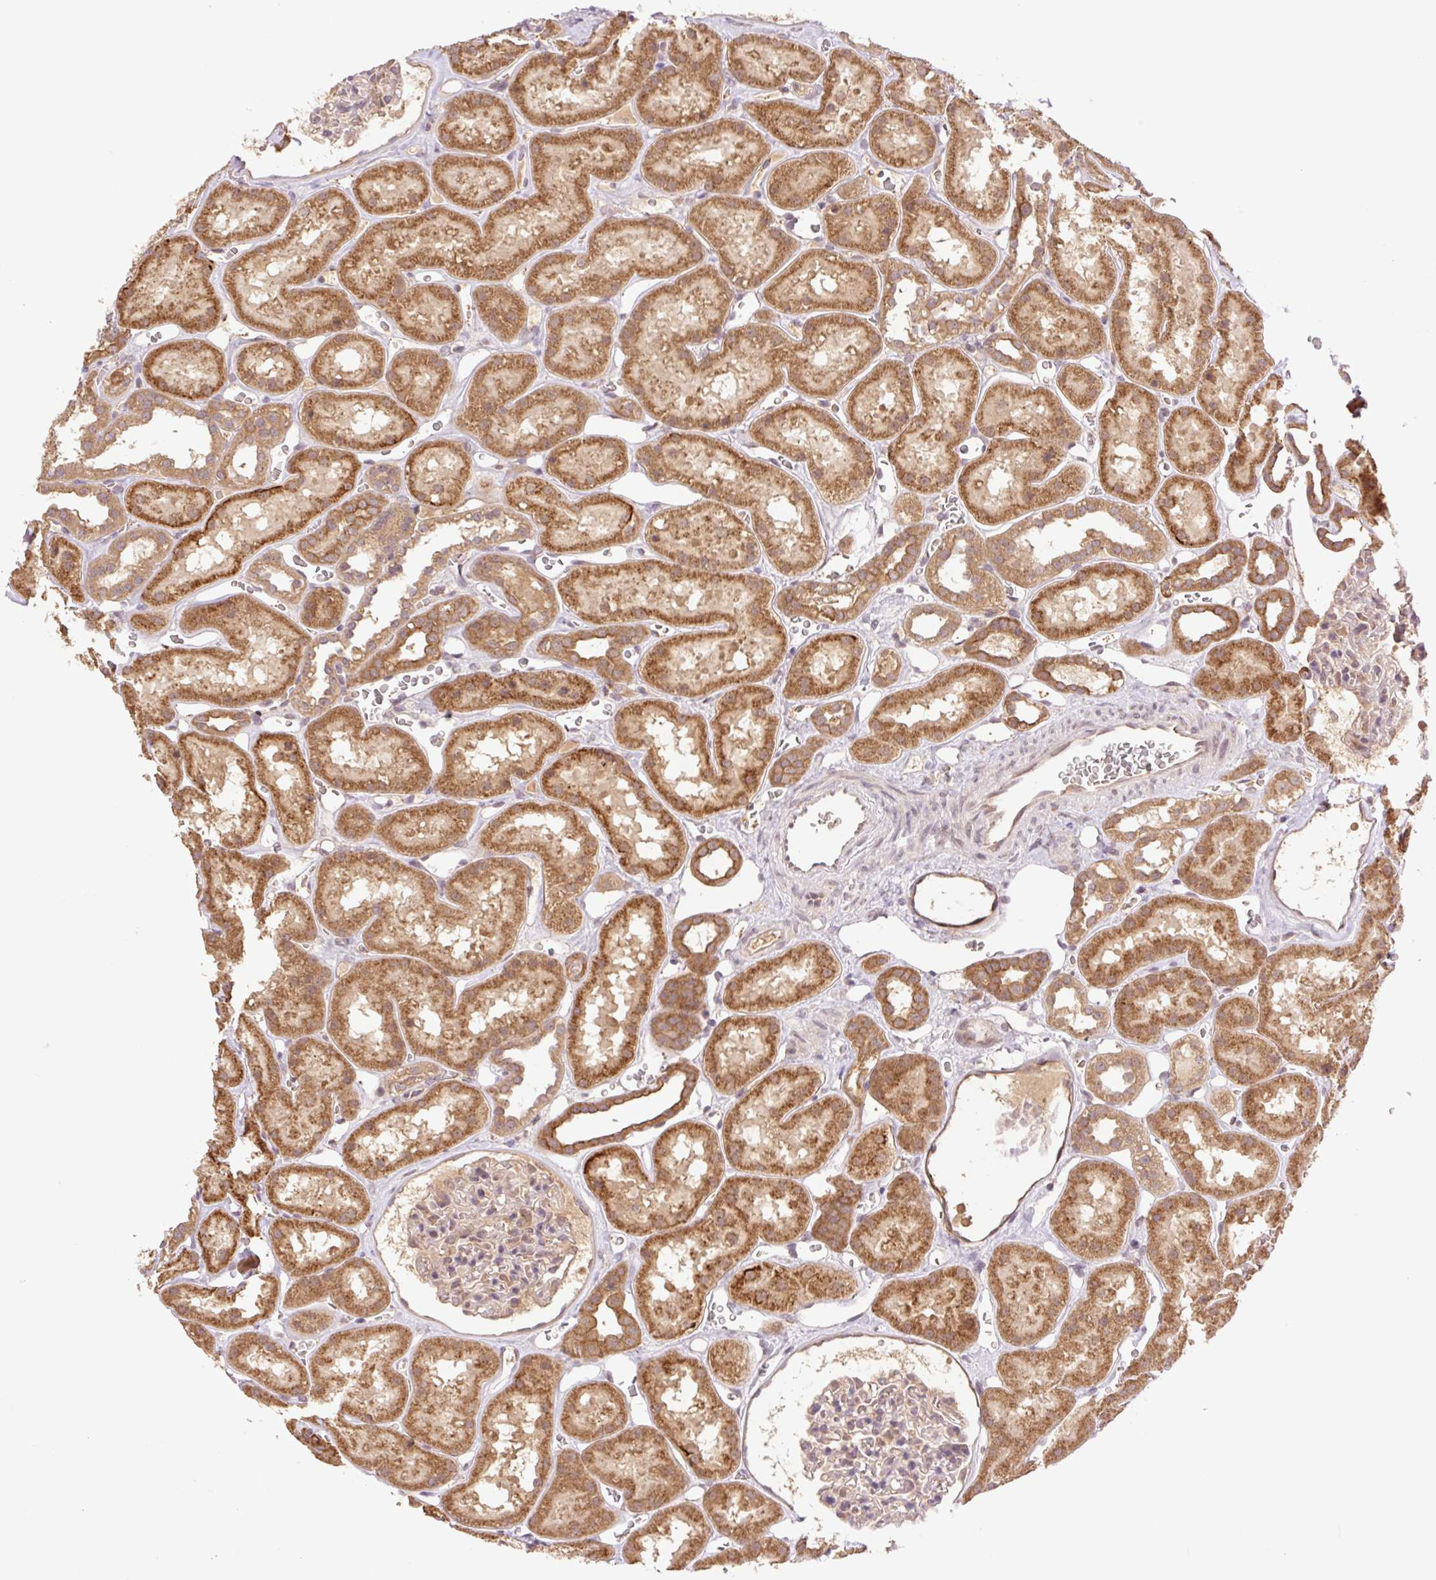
{"staining": {"intensity": "weak", "quantity": "25%-75%", "location": "cytoplasmic/membranous"}, "tissue": "kidney", "cell_type": "Cells in glomeruli", "image_type": "normal", "snomed": [{"axis": "morphology", "description": "Normal tissue, NOS"}, {"axis": "topography", "description": "Kidney"}], "caption": "Protein expression by IHC demonstrates weak cytoplasmic/membranous expression in approximately 25%-75% of cells in glomeruli in benign kidney. (DAB (3,3'-diaminobenzidine) IHC with brightfield microscopy, high magnification).", "gene": "YJU2B", "patient": {"sex": "female", "age": 41}}